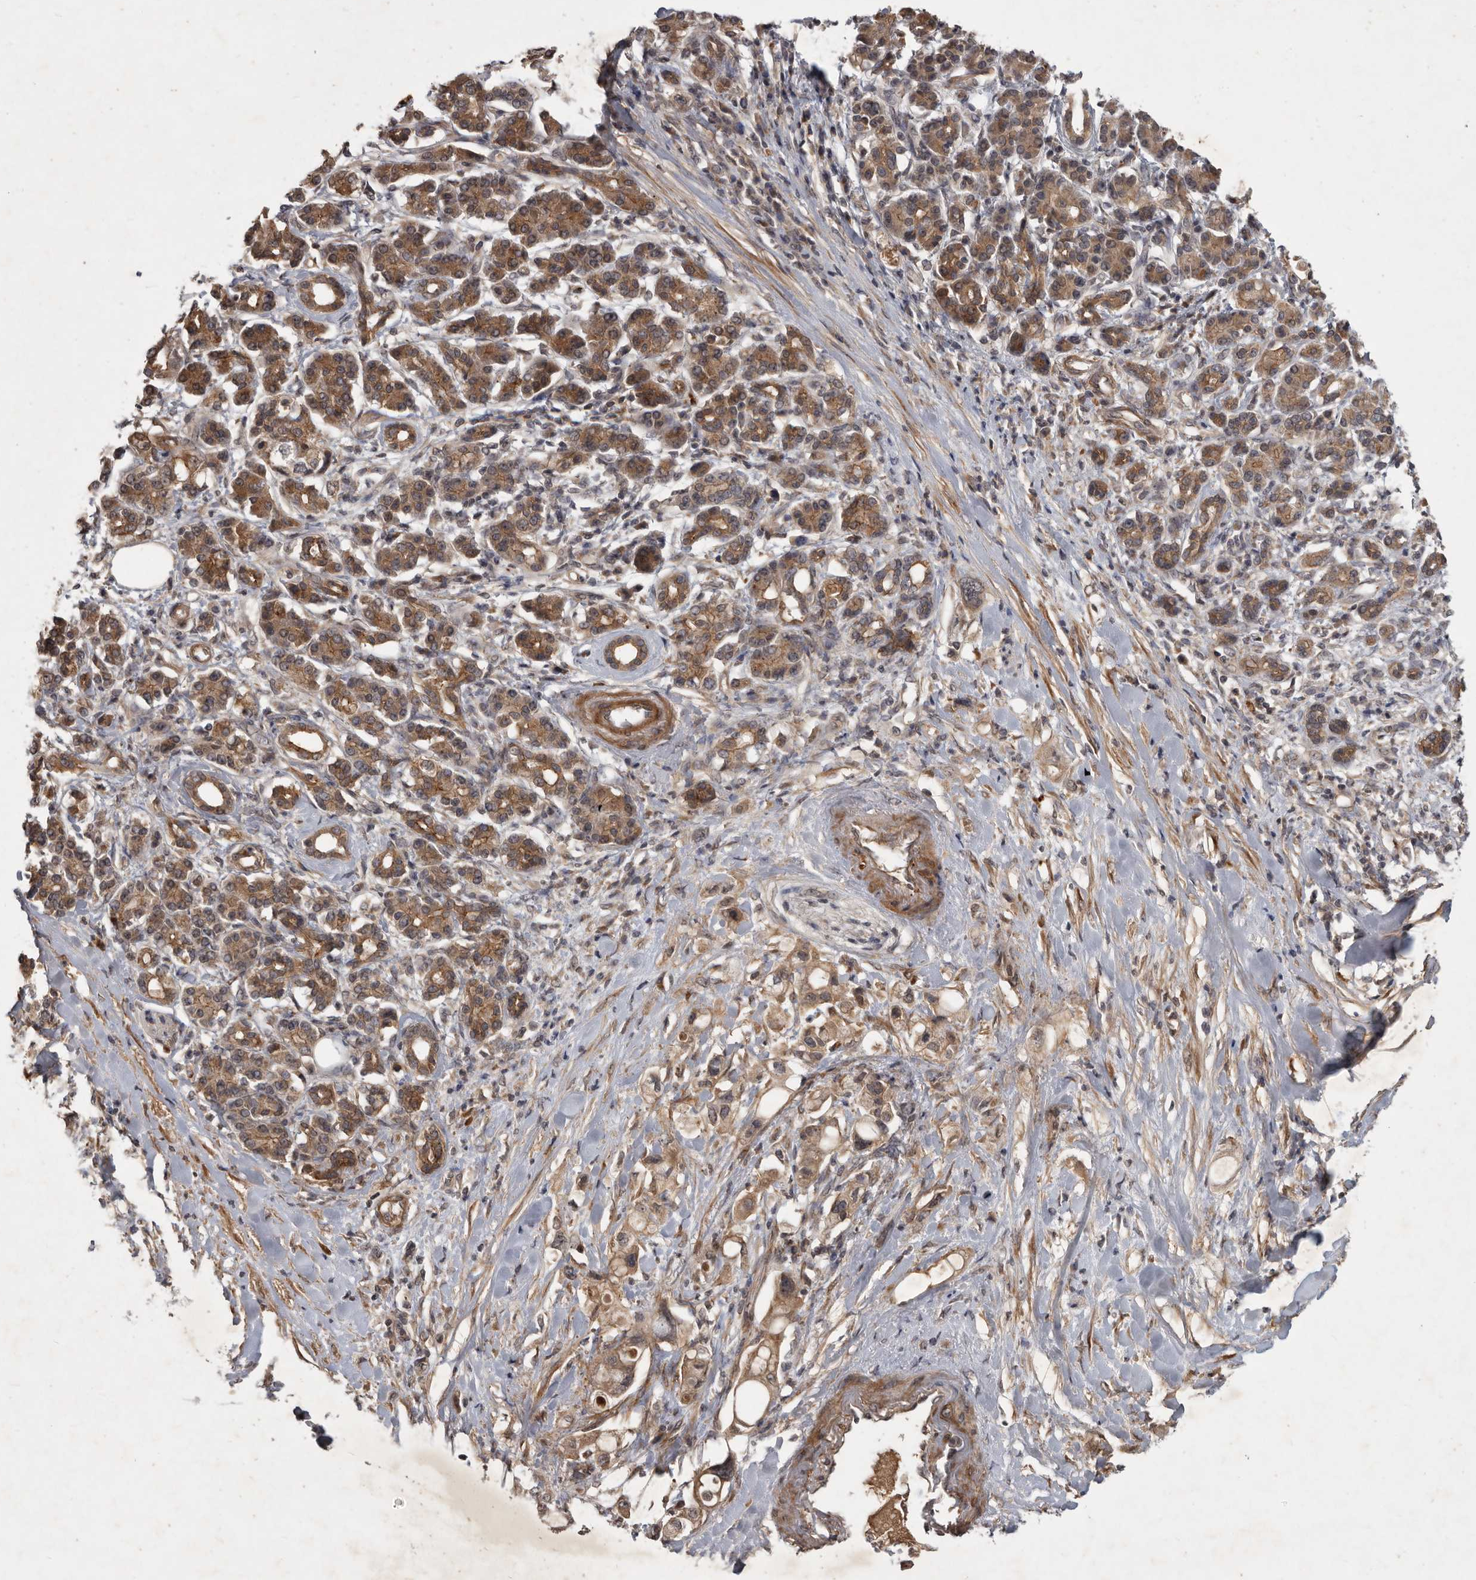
{"staining": {"intensity": "moderate", "quantity": ">75%", "location": "cytoplasmic/membranous"}, "tissue": "pancreatic cancer", "cell_type": "Tumor cells", "image_type": "cancer", "snomed": [{"axis": "morphology", "description": "Adenocarcinoma, NOS"}, {"axis": "topography", "description": "Pancreas"}], "caption": "Pancreatic cancer stained with a brown dye displays moderate cytoplasmic/membranous positive staining in approximately >75% of tumor cells.", "gene": "DNAJC28", "patient": {"sex": "female", "age": 56}}